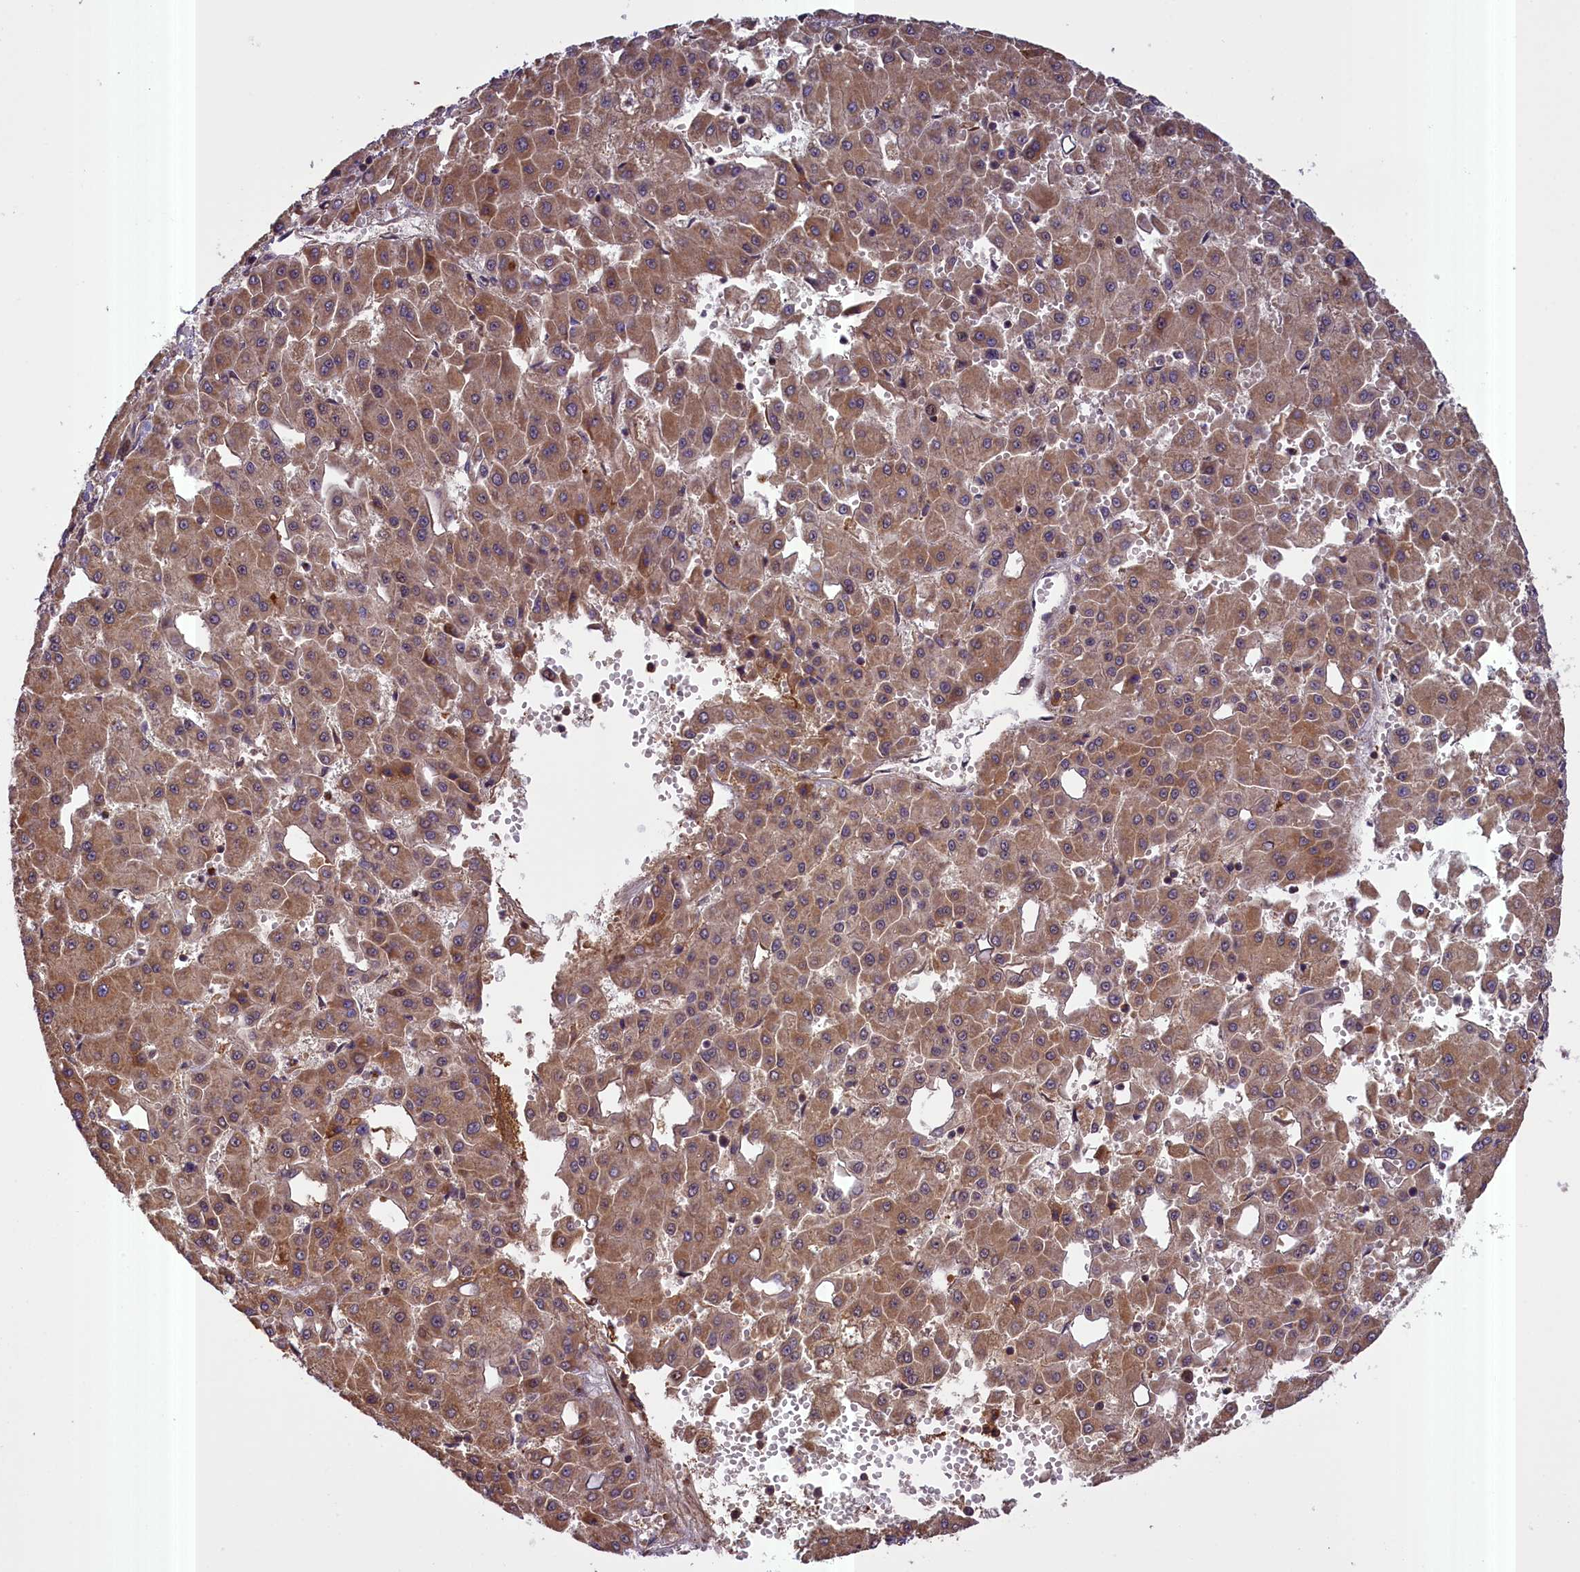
{"staining": {"intensity": "moderate", "quantity": ">75%", "location": "cytoplasmic/membranous"}, "tissue": "liver cancer", "cell_type": "Tumor cells", "image_type": "cancer", "snomed": [{"axis": "morphology", "description": "Carcinoma, Hepatocellular, NOS"}, {"axis": "topography", "description": "Liver"}], "caption": "Brown immunohistochemical staining in liver cancer exhibits moderate cytoplasmic/membranous staining in approximately >75% of tumor cells. The staining was performed using DAB (3,3'-diaminobenzidine) to visualize the protein expression in brown, while the nuclei were stained in blue with hematoxylin (Magnification: 20x).", "gene": "FUZ", "patient": {"sex": "male", "age": 47}}